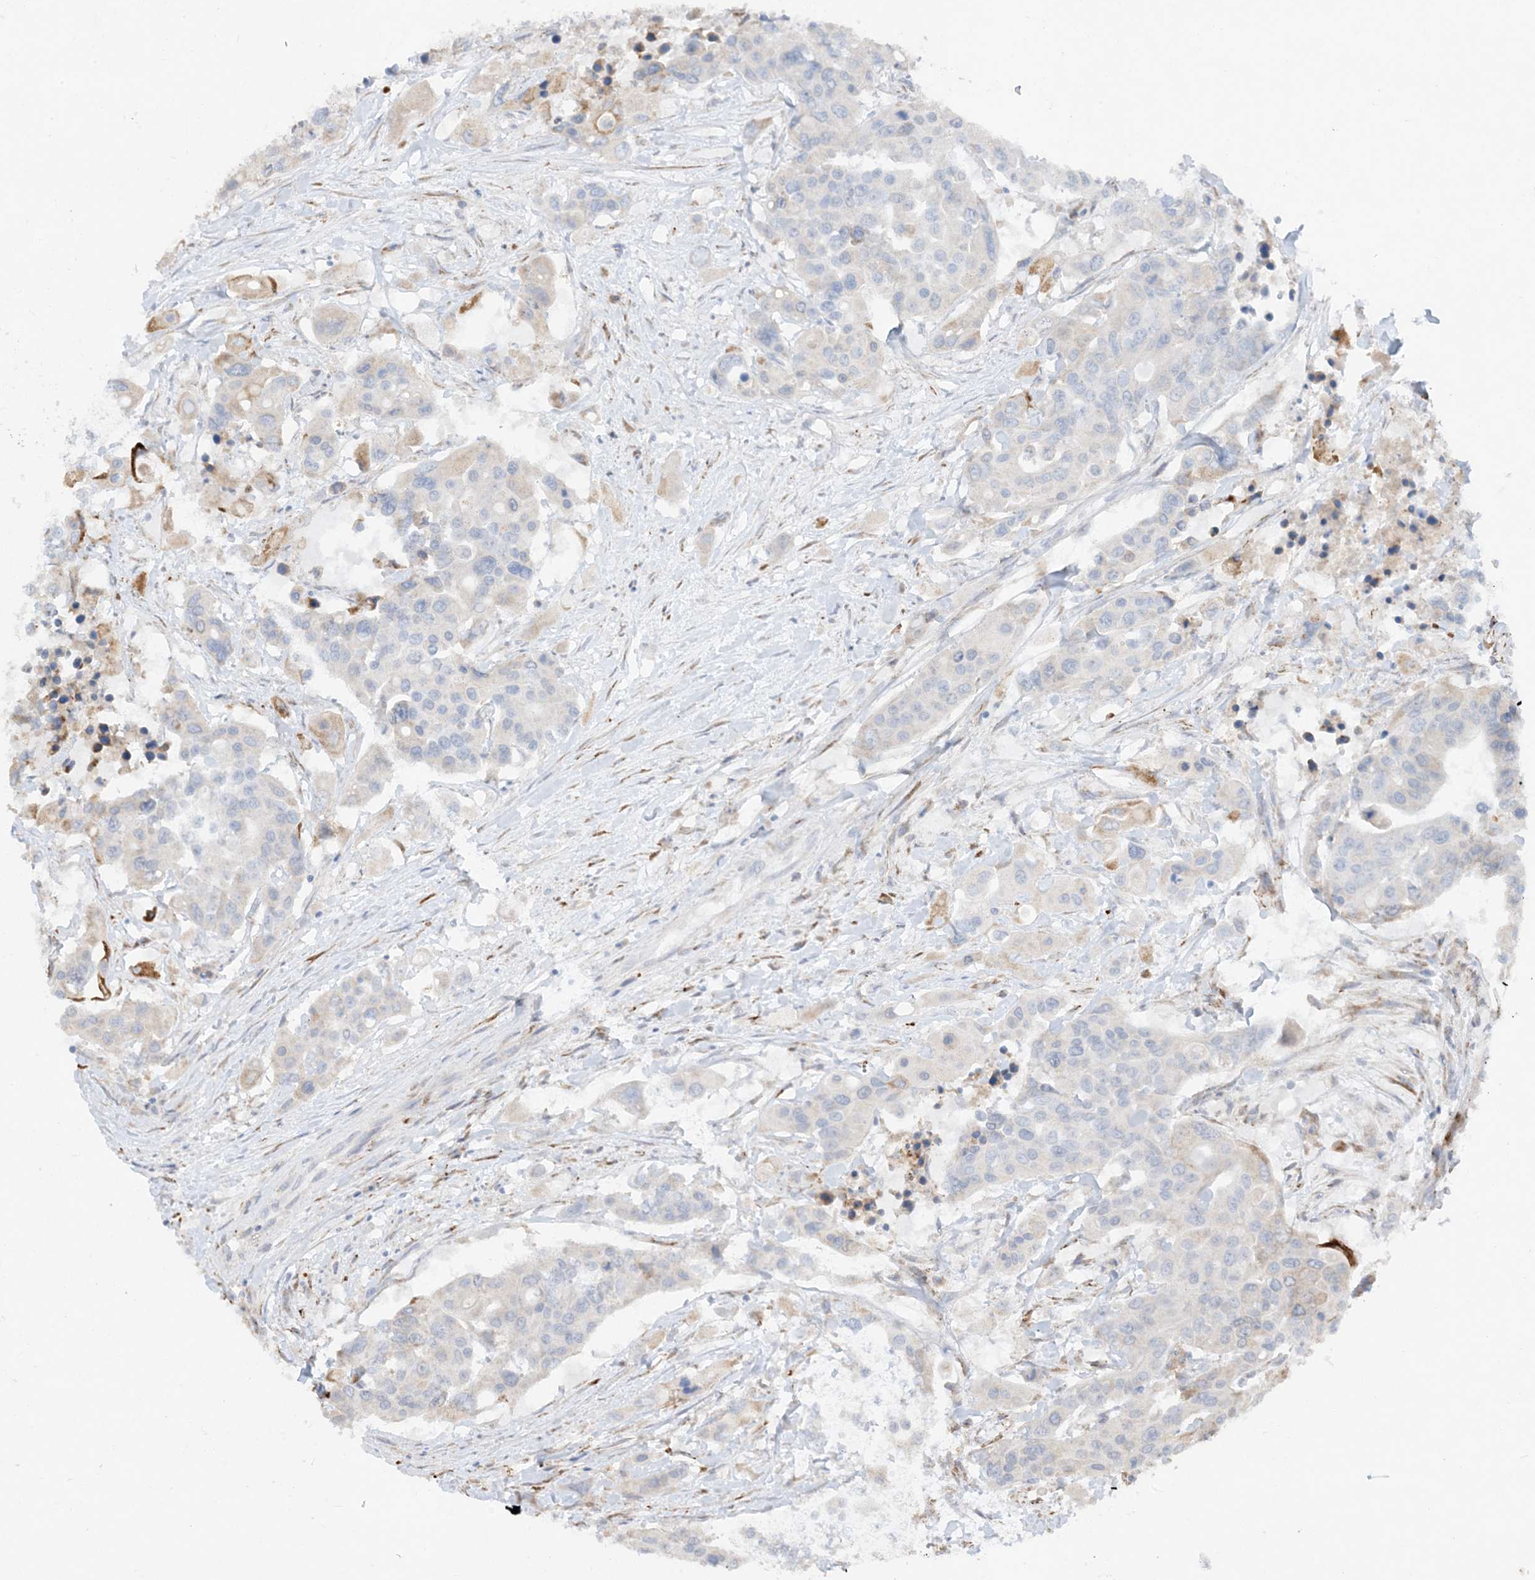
{"staining": {"intensity": "negative", "quantity": "none", "location": "none"}, "tissue": "colorectal cancer", "cell_type": "Tumor cells", "image_type": "cancer", "snomed": [{"axis": "morphology", "description": "Adenocarcinoma, NOS"}, {"axis": "topography", "description": "Colon"}], "caption": "Immunohistochemical staining of colorectal cancer demonstrates no significant staining in tumor cells.", "gene": "LOXL3", "patient": {"sex": "male", "age": 77}}